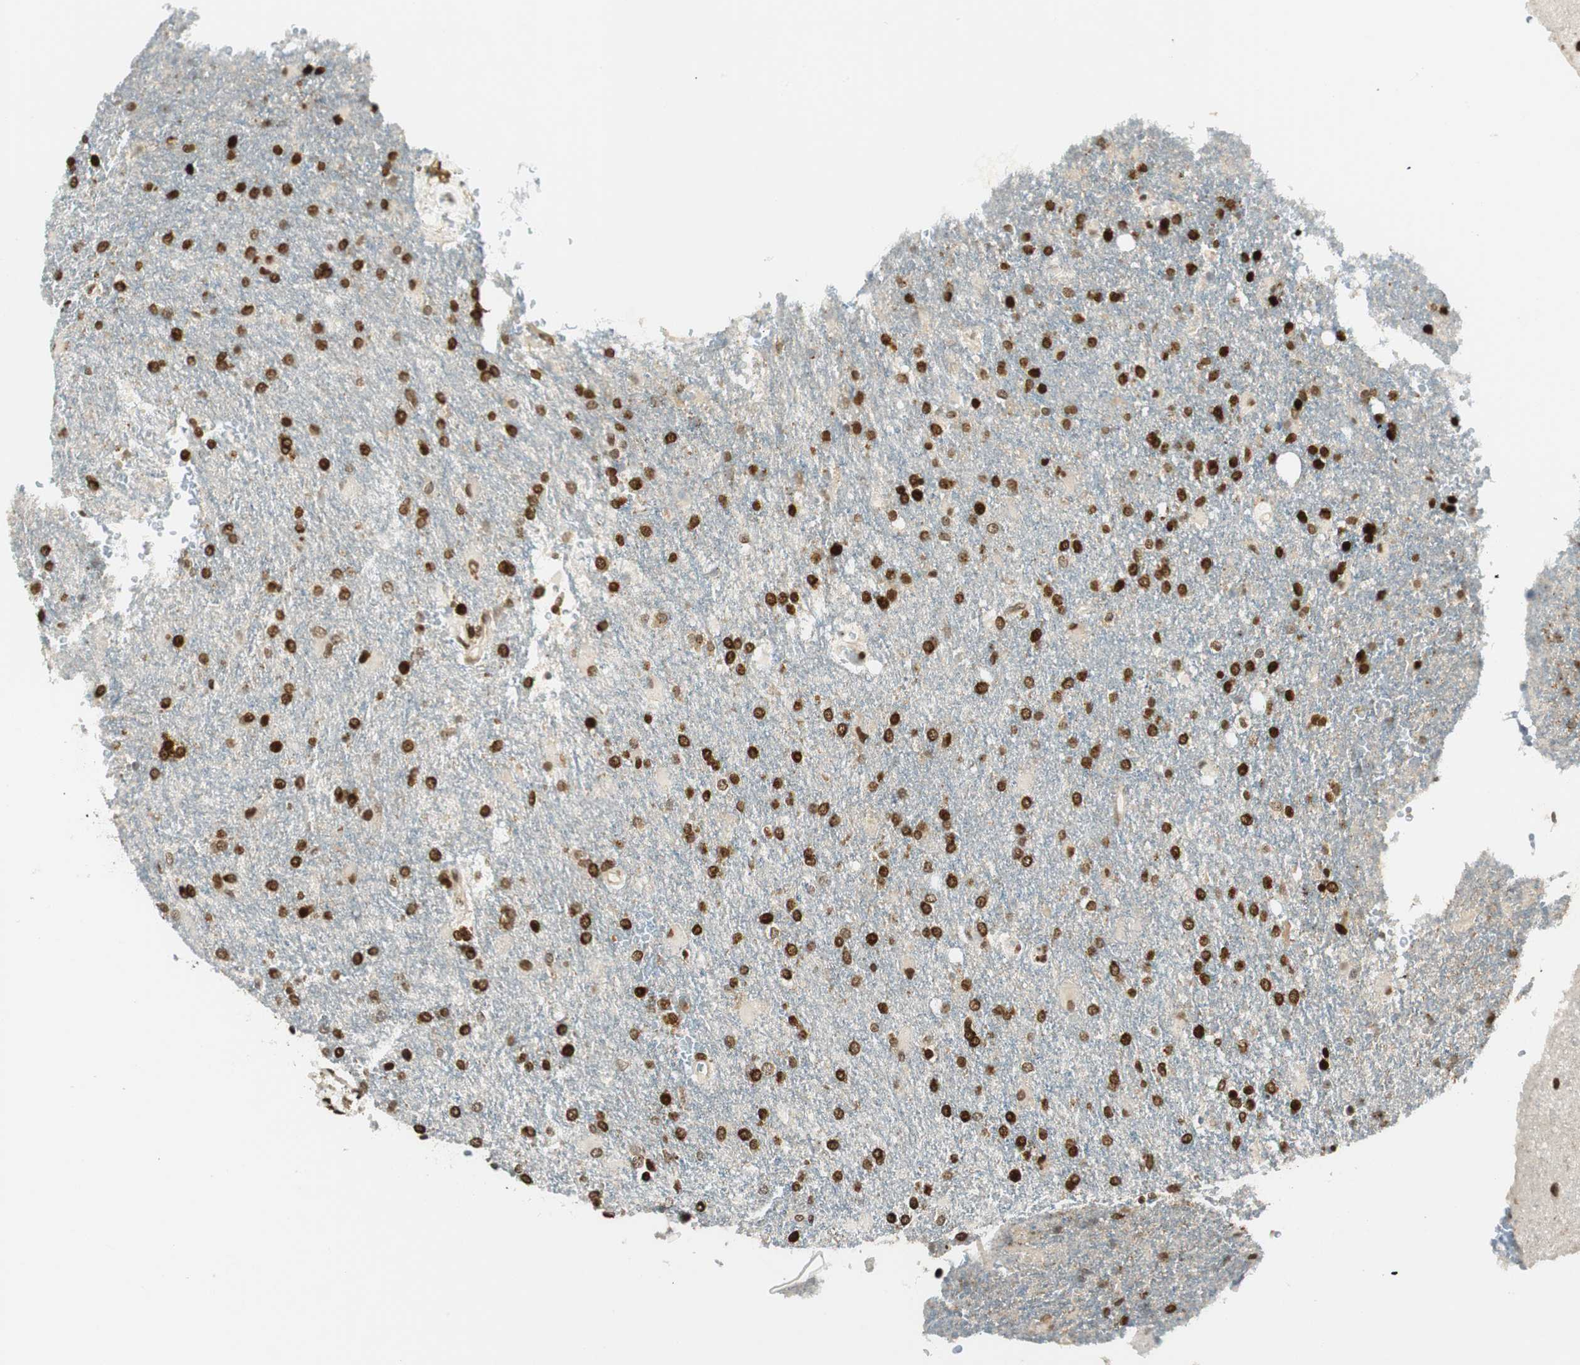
{"staining": {"intensity": "strong", "quantity": ">75%", "location": "nuclear"}, "tissue": "glioma", "cell_type": "Tumor cells", "image_type": "cancer", "snomed": [{"axis": "morphology", "description": "Glioma, malignant, High grade"}, {"axis": "topography", "description": "Brain"}], "caption": "This histopathology image demonstrates IHC staining of human glioma, with high strong nuclear positivity in about >75% of tumor cells.", "gene": "RING1", "patient": {"sex": "male", "age": 71}}